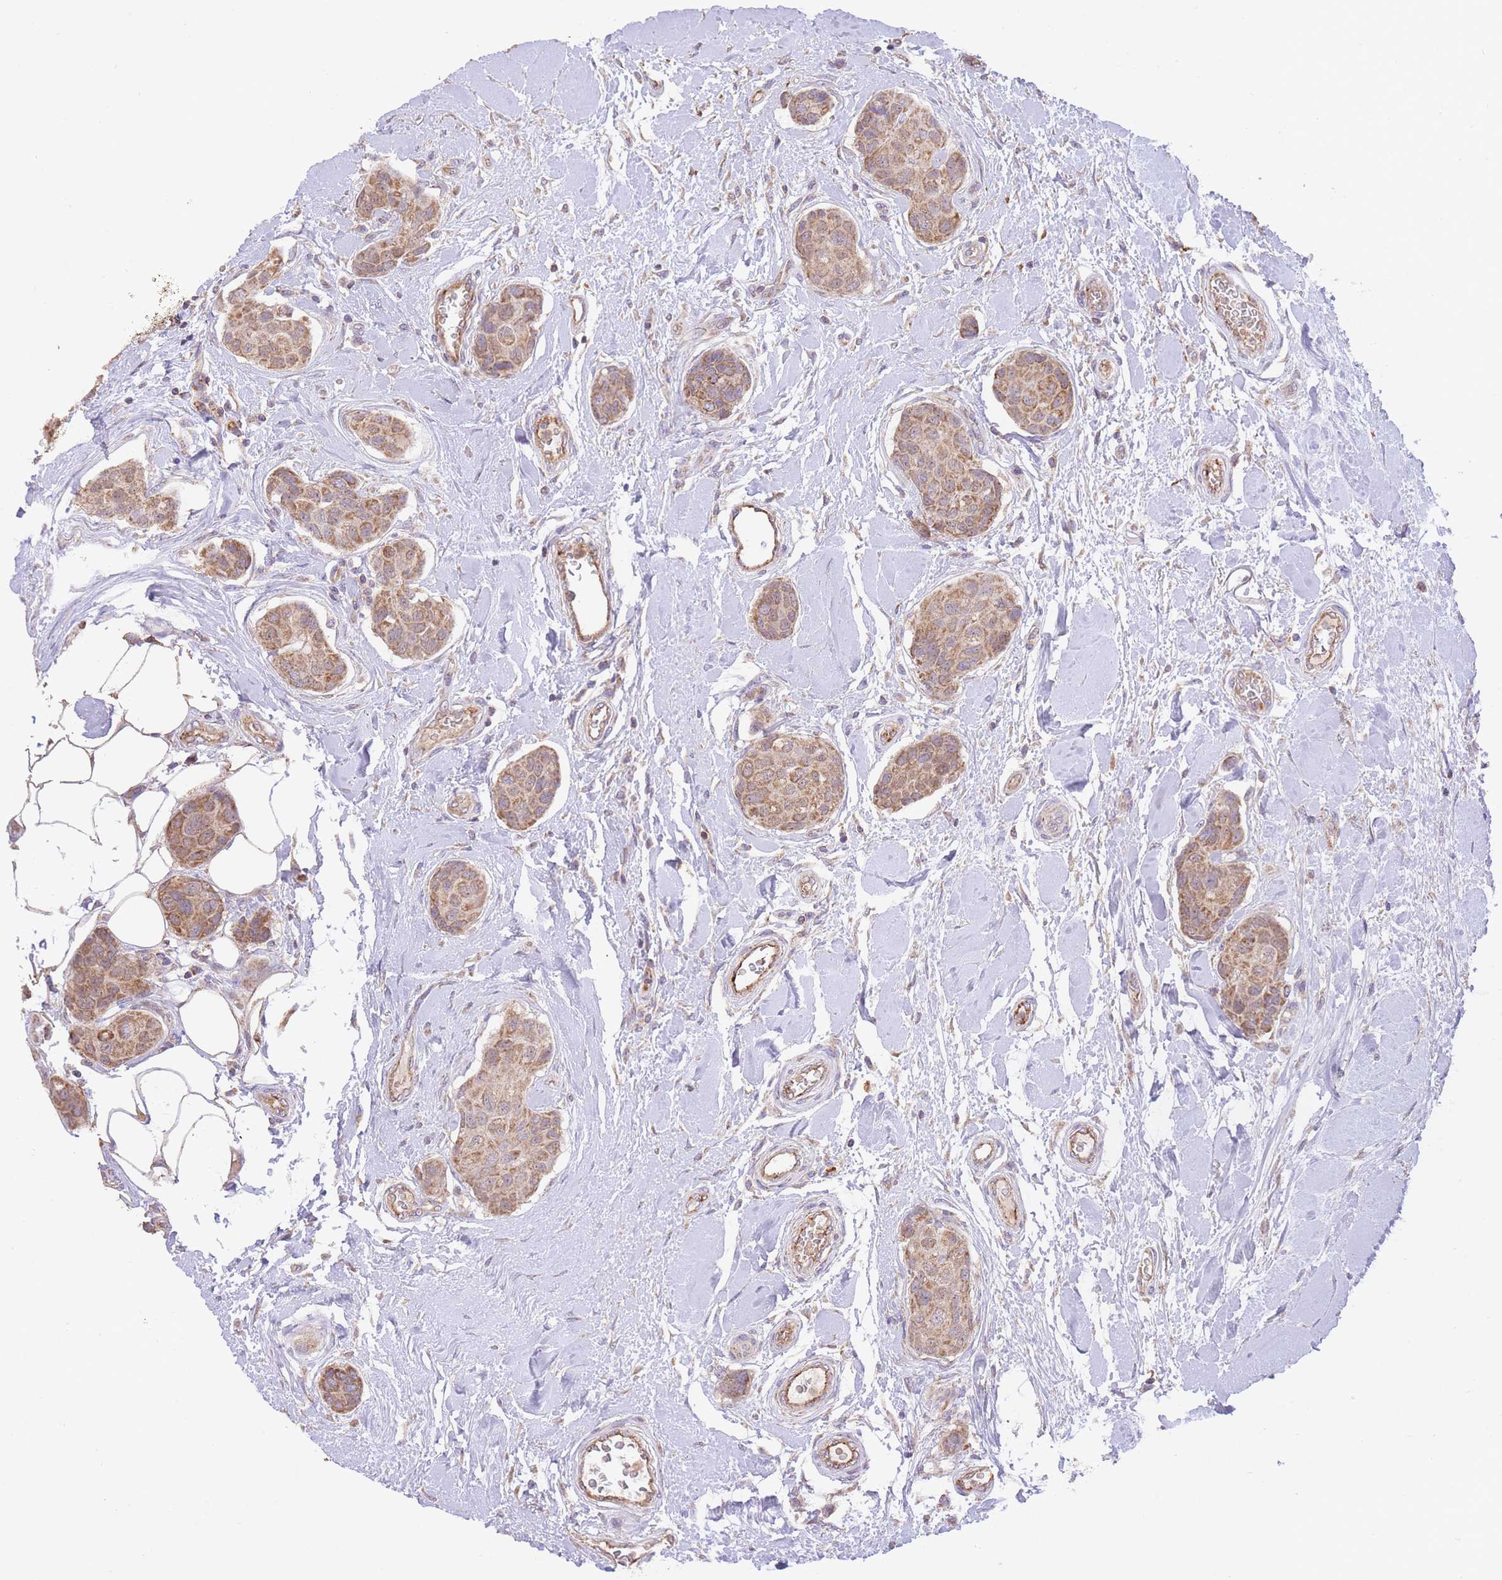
{"staining": {"intensity": "moderate", "quantity": ">75%", "location": "cytoplasmic/membranous"}, "tissue": "breast cancer", "cell_type": "Tumor cells", "image_type": "cancer", "snomed": [{"axis": "morphology", "description": "Duct carcinoma"}, {"axis": "topography", "description": "Breast"}, {"axis": "topography", "description": "Lymph node"}], "caption": "Breast invasive ductal carcinoma stained for a protein (brown) shows moderate cytoplasmic/membranous positive staining in approximately >75% of tumor cells.", "gene": "PREP", "patient": {"sex": "female", "age": 80}}